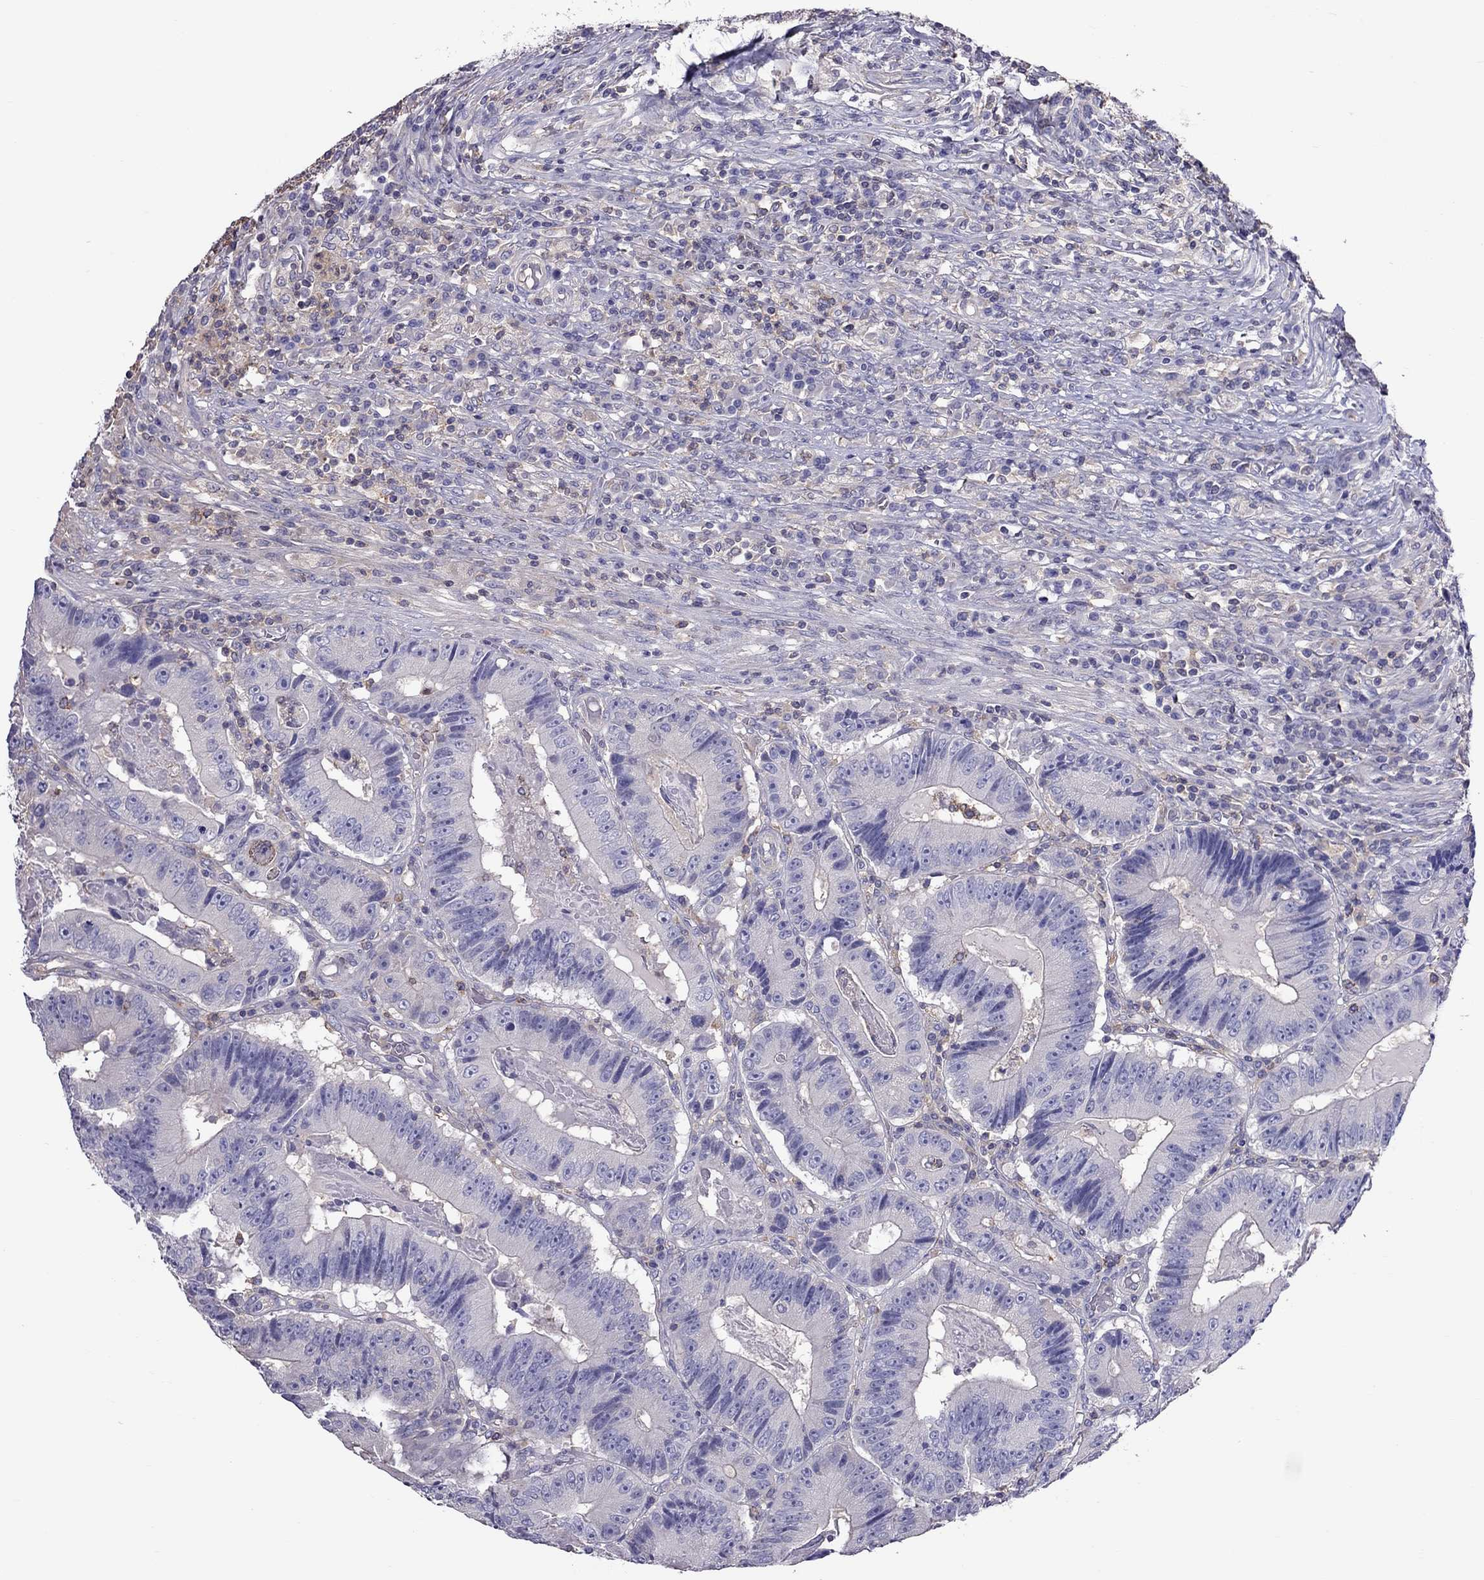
{"staining": {"intensity": "negative", "quantity": "none", "location": "none"}, "tissue": "colorectal cancer", "cell_type": "Tumor cells", "image_type": "cancer", "snomed": [{"axis": "morphology", "description": "Adenocarcinoma, NOS"}, {"axis": "topography", "description": "Colon"}], "caption": "There is no significant positivity in tumor cells of adenocarcinoma (colorectal). (Brightfield microscopy of DAB (3,3'-diaminobenzidine) immunohistochemistry (IHC) at high magnification).", "gene": "TEX22", "patient": {"sex": "female", "age": 86}}